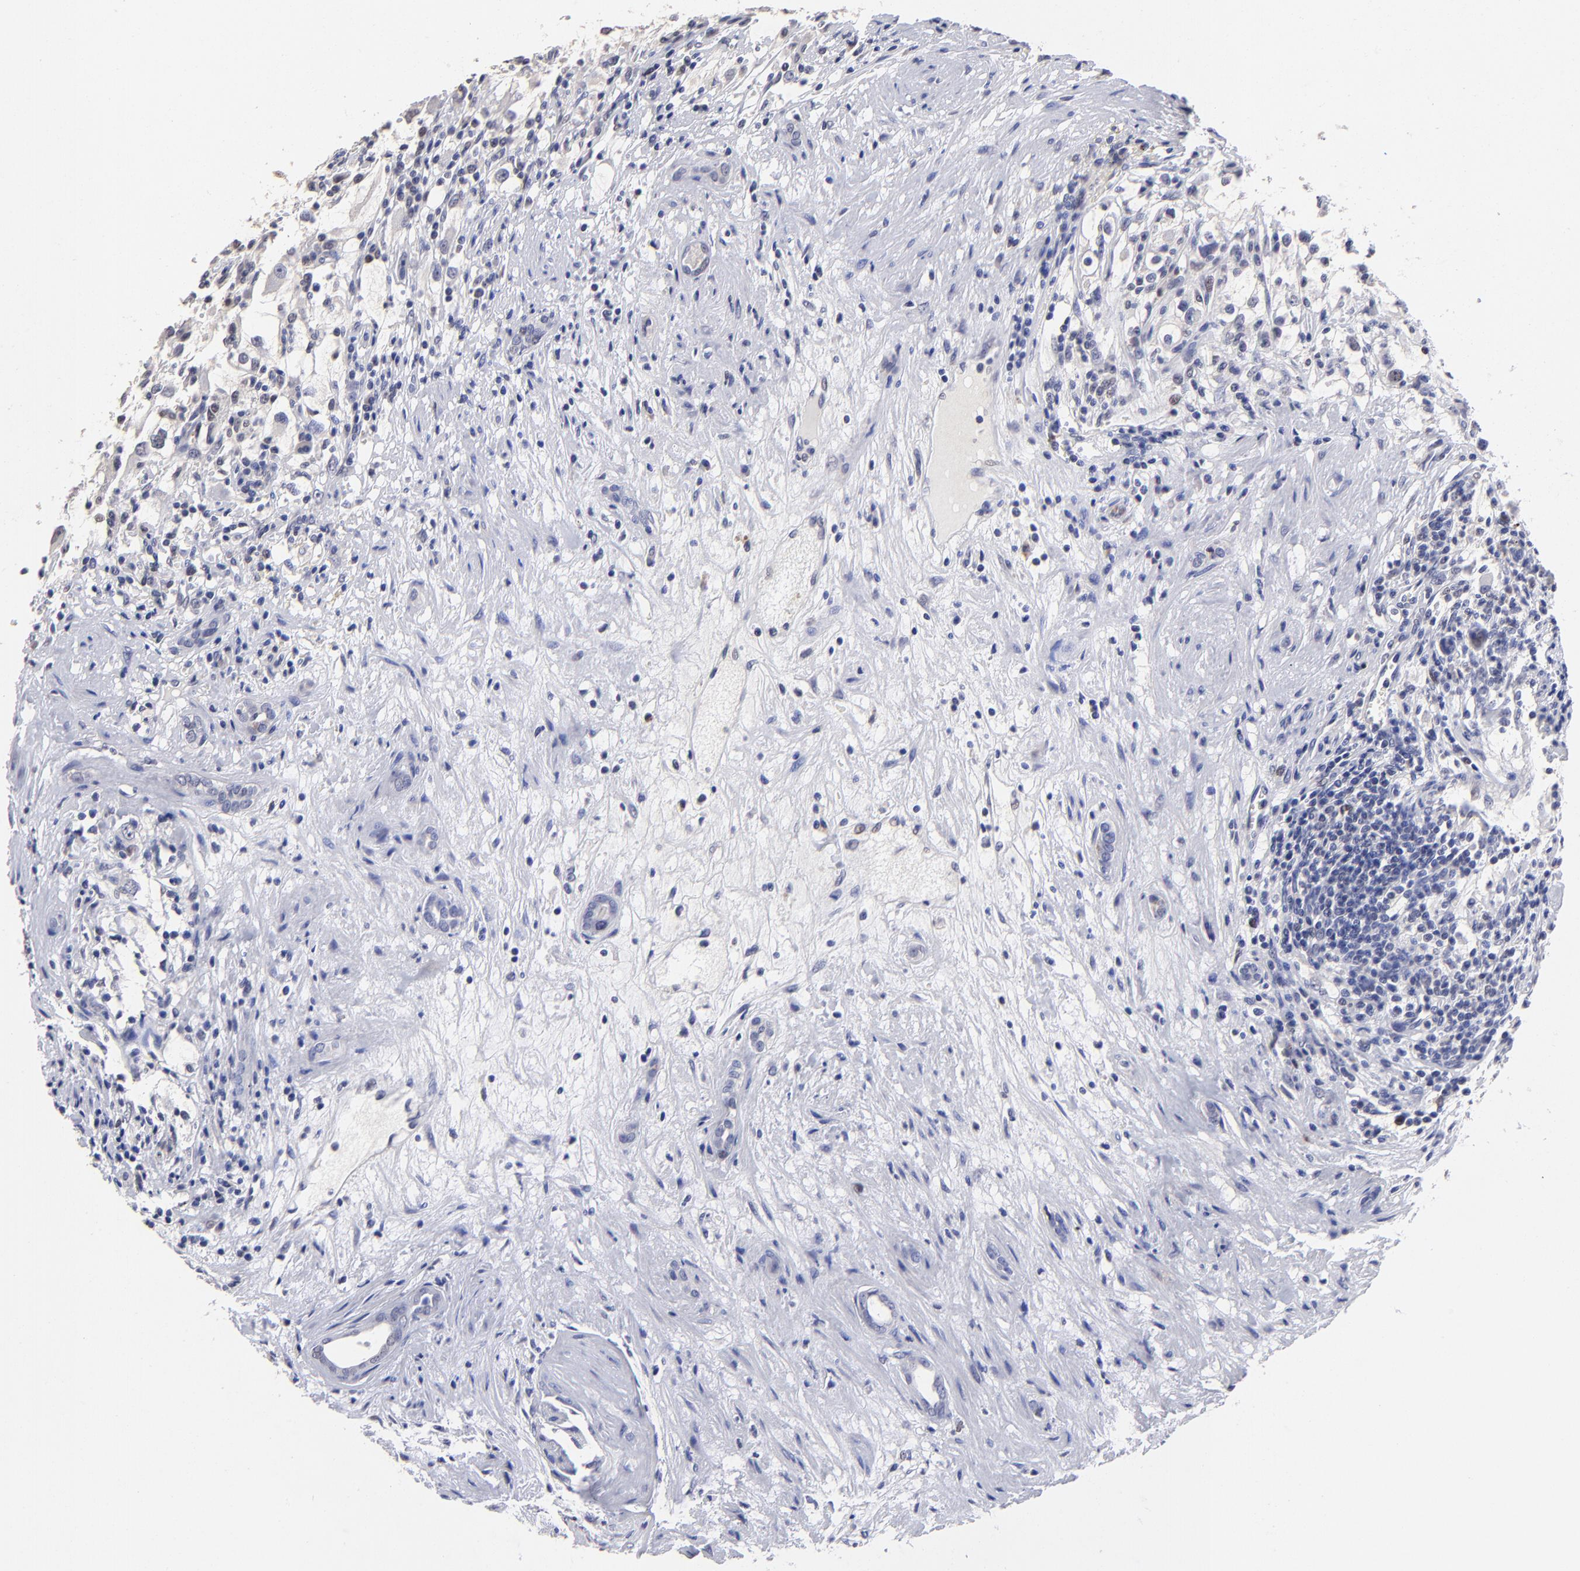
{"staining": {"intensity": "weak", "quantity": "<25%", "location": "nuclear"}, "tissue": "renal cancer", "cell_type": "Tumor cells", "image_type": "cancer", "snomed": [{"axis": "morphology", "description": "Adenocarcinoma, NOS"}, {"axis": "topography", "description": "Kidney"}], "caption": "DAB (3,3'-diaminobenzidine) immunohistochemical staining of adenocarcinoma (renal) demonstrates no significant expression in tumor cells.", "gene": "DNMT1", "patient": {"sex": "female", "age": 52}}